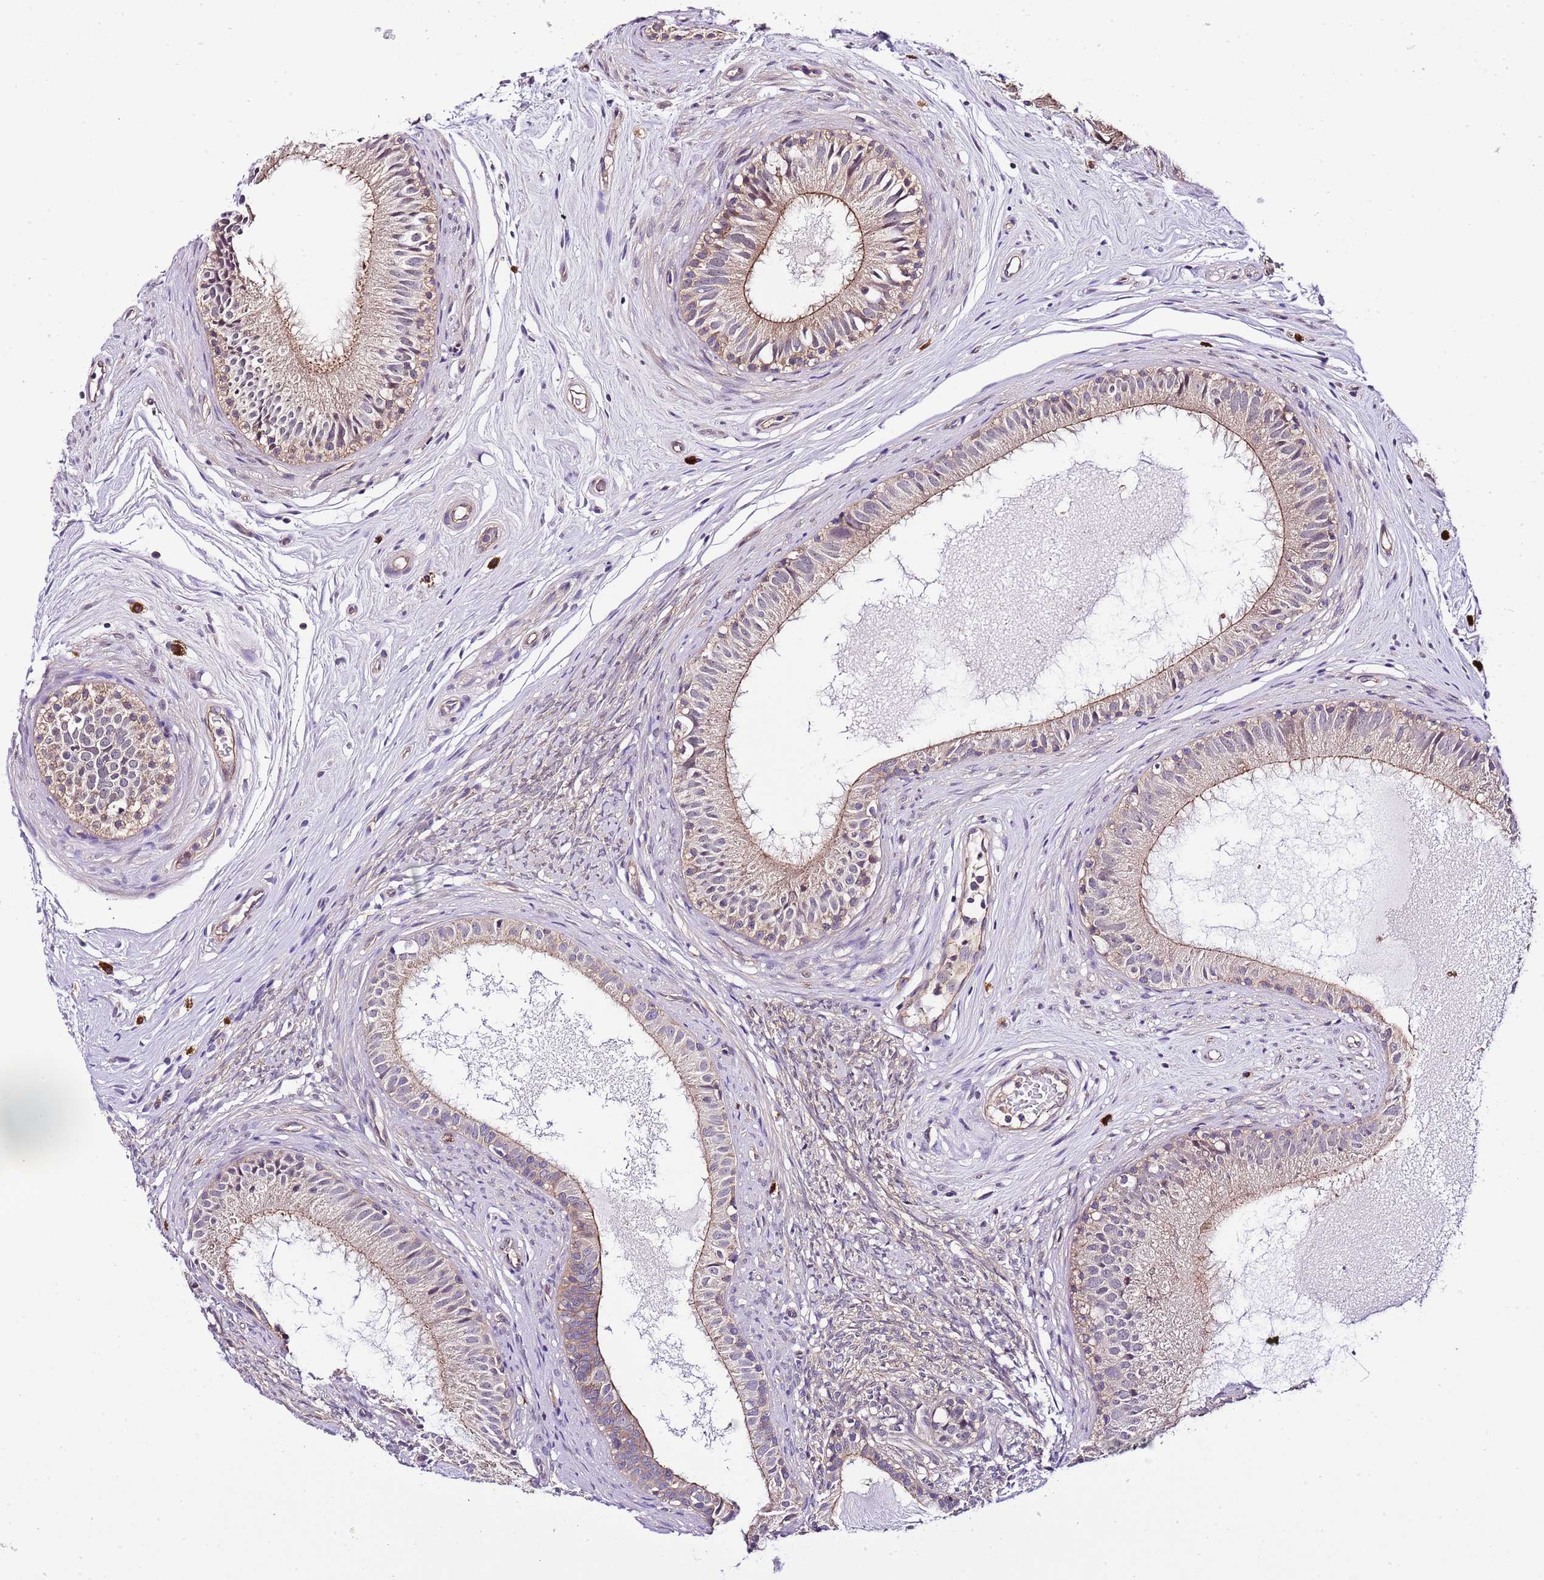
{"staining": {"intensity": "moderate", "quantity": "25%-75%", "location": "cytoplasmic/membranous"}, "tissue": "epididymis", "cell_type": "Glandular cells", "image_type": "normal", "snomed": [{"axis": "morphology", "description": "Normal tissue, NOS"}, {"axis": "topography", "description": "Epididymis"}], "caption": "Approximately 25%-75% of glandular cells in benign epididymis reveal moderate cytoplasmic/membranous protein positivity as visualized by brown immunohistochemical staining.", "gene": "DONSON", "patient": {"sex": "male", "age": 74}}